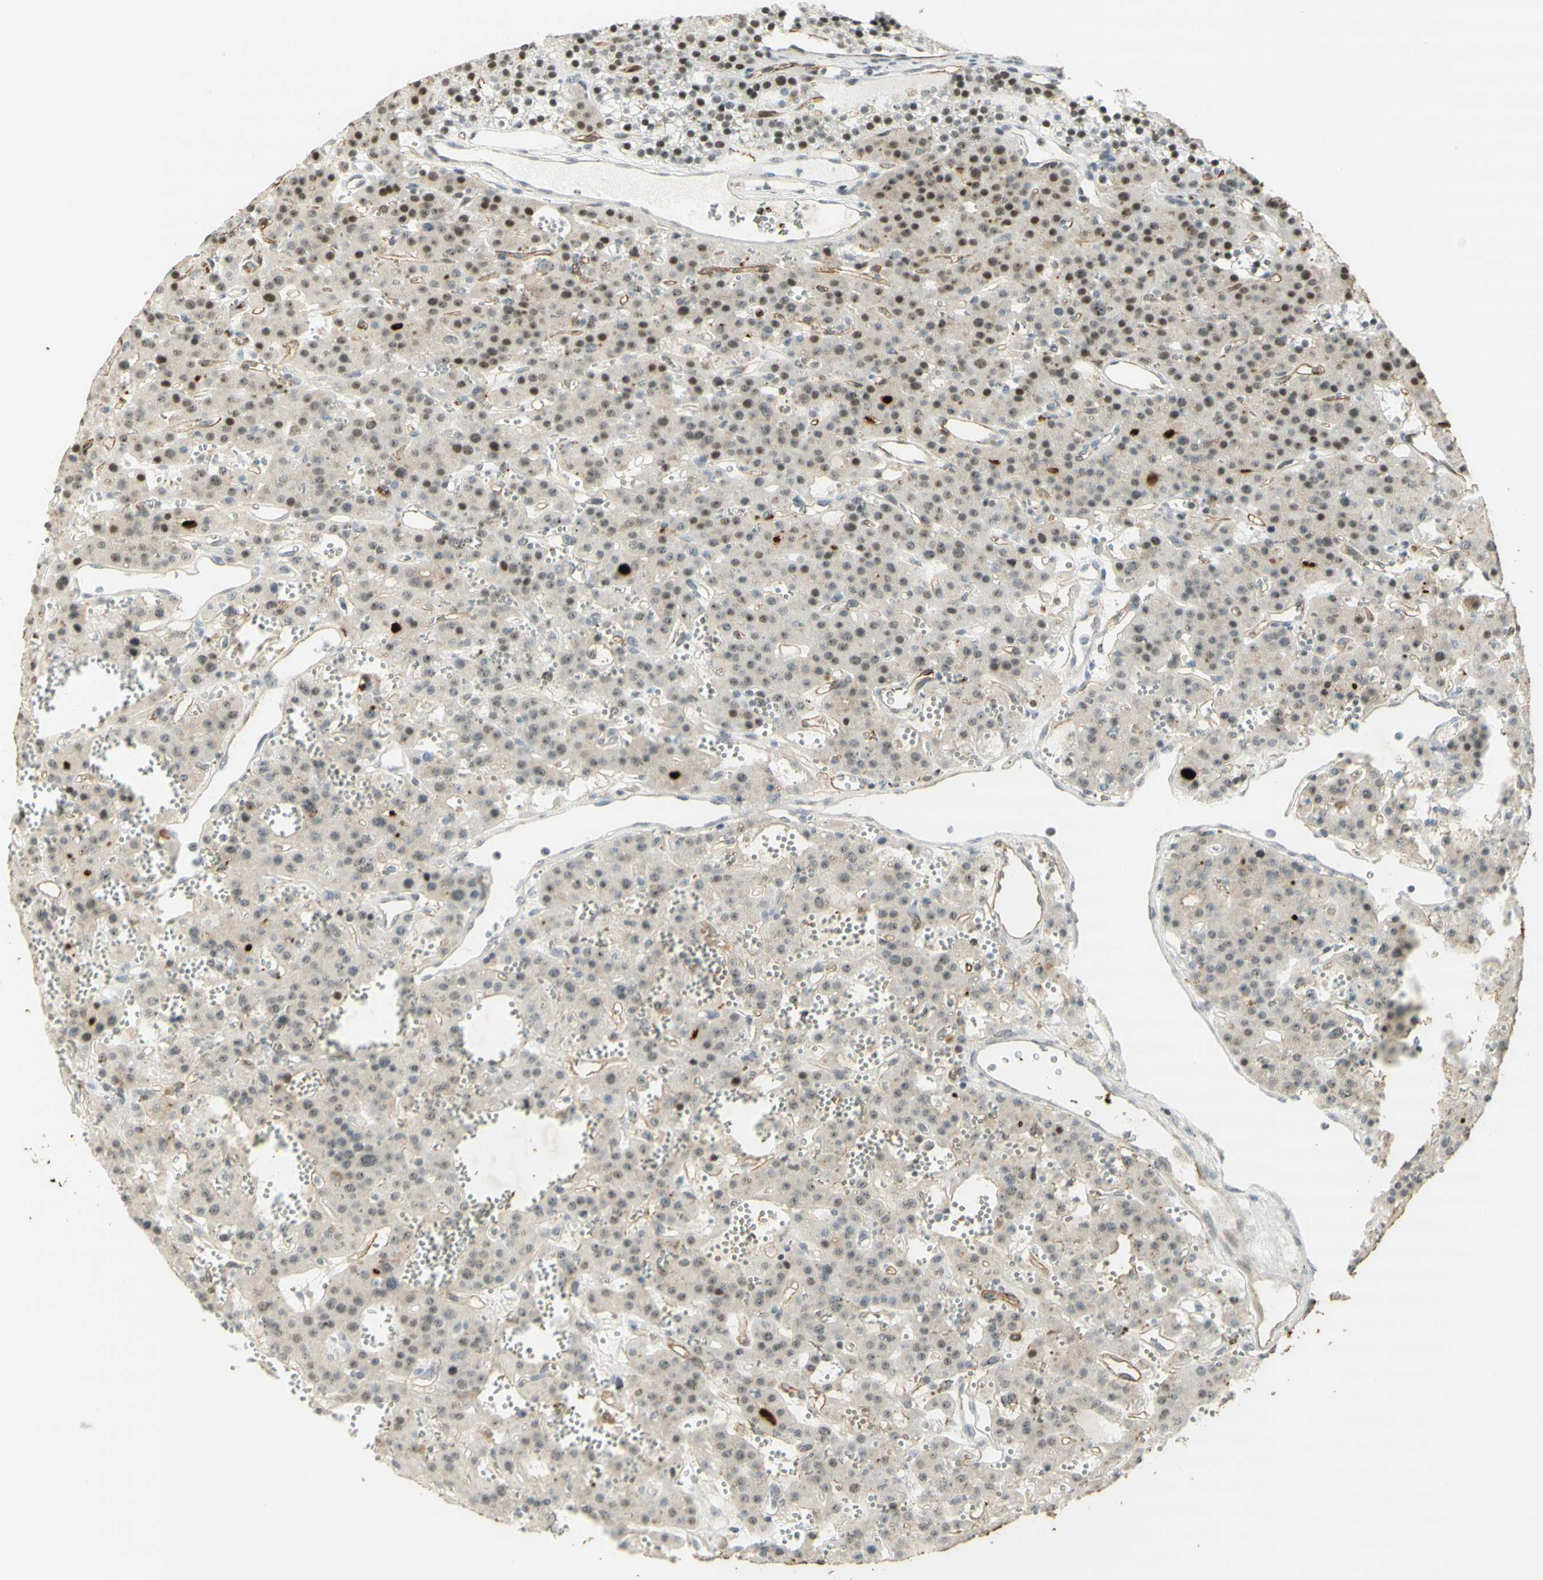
{"staining": {"intensity": "moderate", "quantity": "<25%", "location": "nuclear"}, "tissue": "parathyroid gland", "cell_type": "Glandular cells", "image_type": "normal", "snomed": [{"axis": "morphology", "description": "Normal tissue, NOS"}, {"axis": "morphology", "description": "Adenoma, NOS"}, {"axis": "topography", "description": "Parathyroid gland"}], "caption": "A brown stain highlights moderate nuclear staining of a protein in glandular cells of normal parathyroid gland.", "gene": "IRF1", "patient": {"sex": "female", "age": 81}}